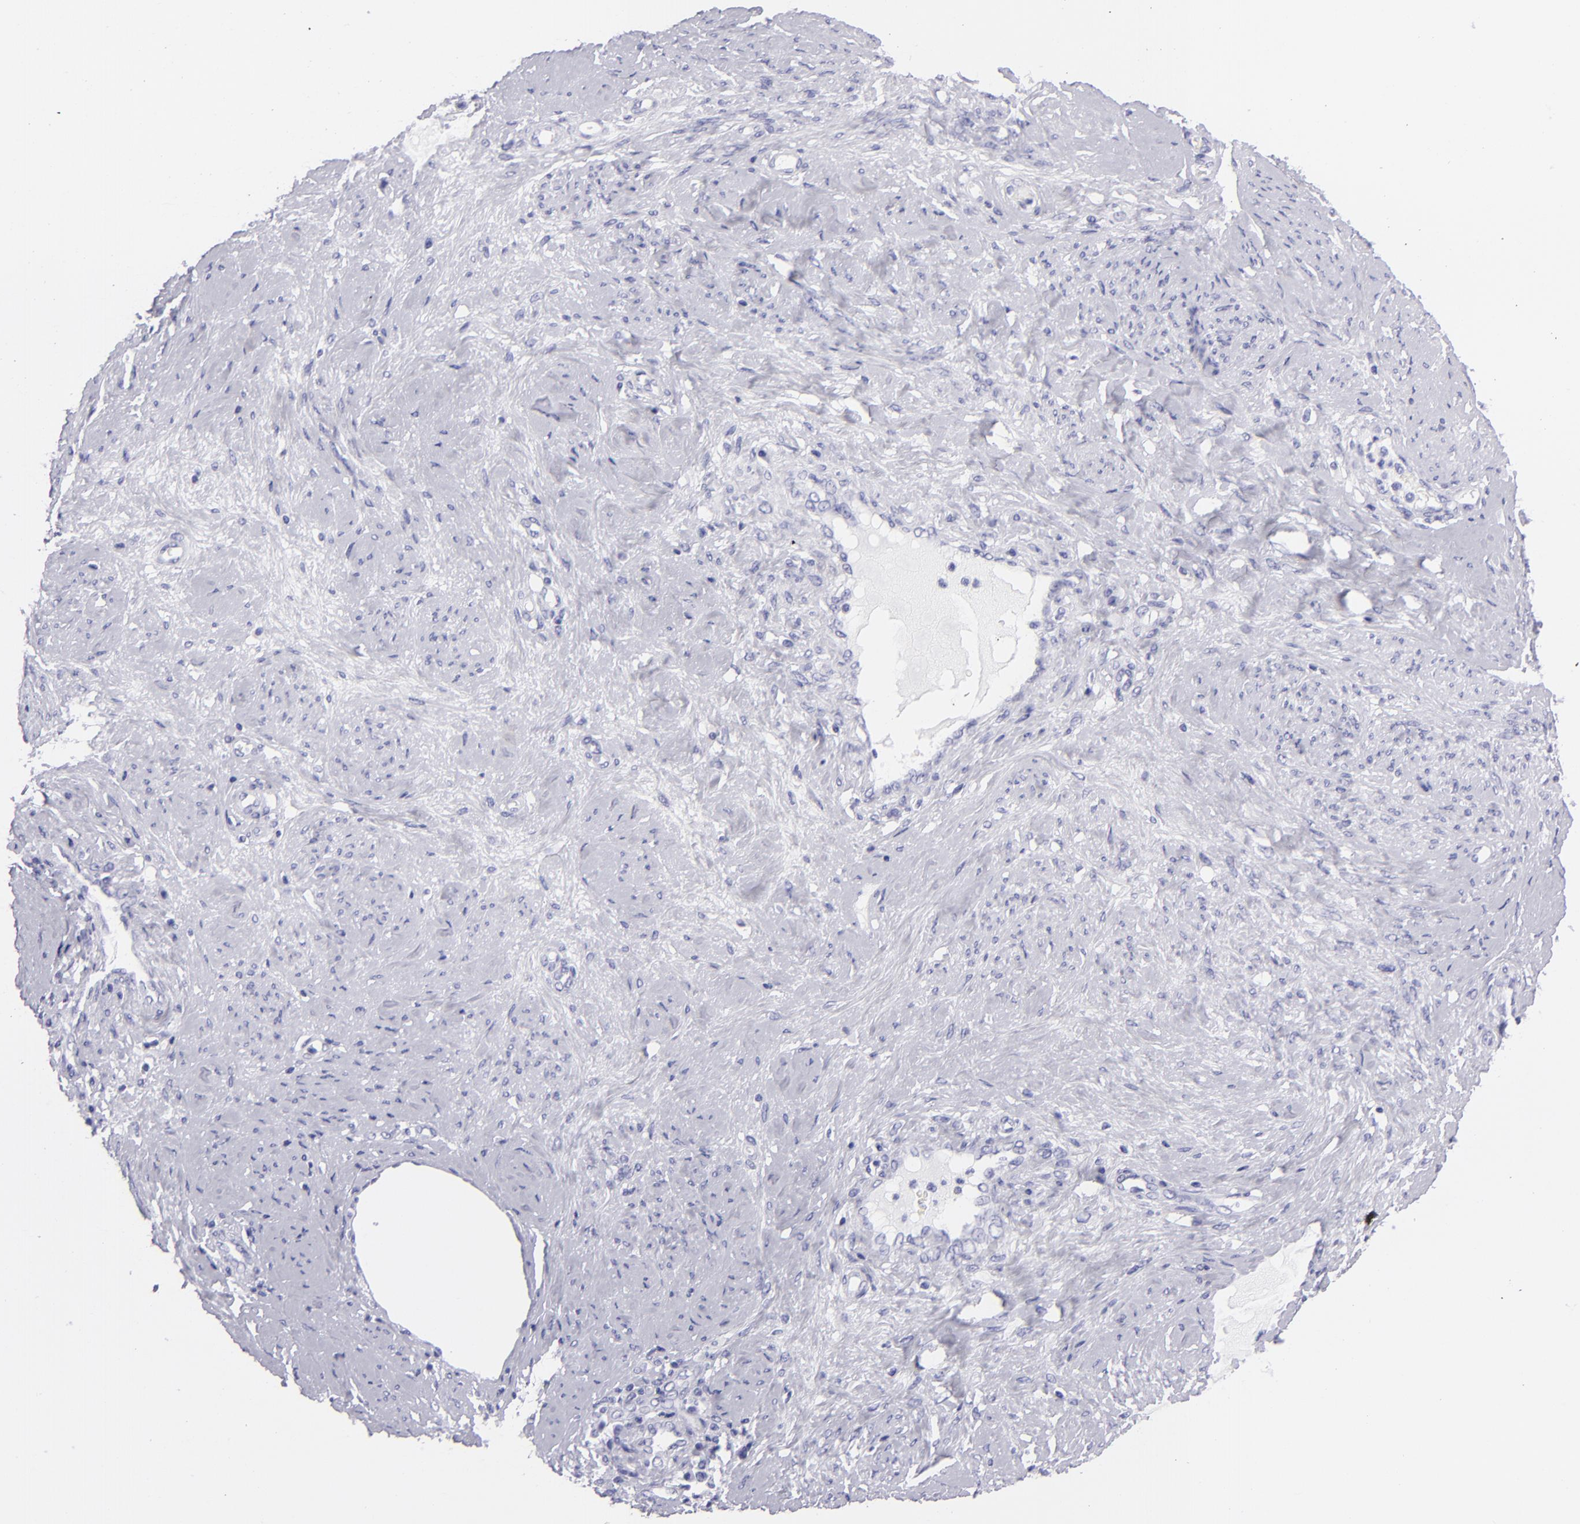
{"staining": {"intensity": "negative", "quantity": "none", "location": "none"}, "tissue": "cervical cancer", "cell_type": "Tumor cells", "image_type": "cancer", "snomed": [{"axis": "morphology", "description": "Squamous cell carcinoma, NOS"}, {"axis": "topography", "description": "Cervix"}], "caption": "An immunohistochemistry (IHC) micrograph of squamous cell carcinoma (cervical) is shown. There is no staining in tumor cells of squamous cell carcinoma (cervical).", "gene": "PVALB", "patient": {"sex": "female", "age": 41}}